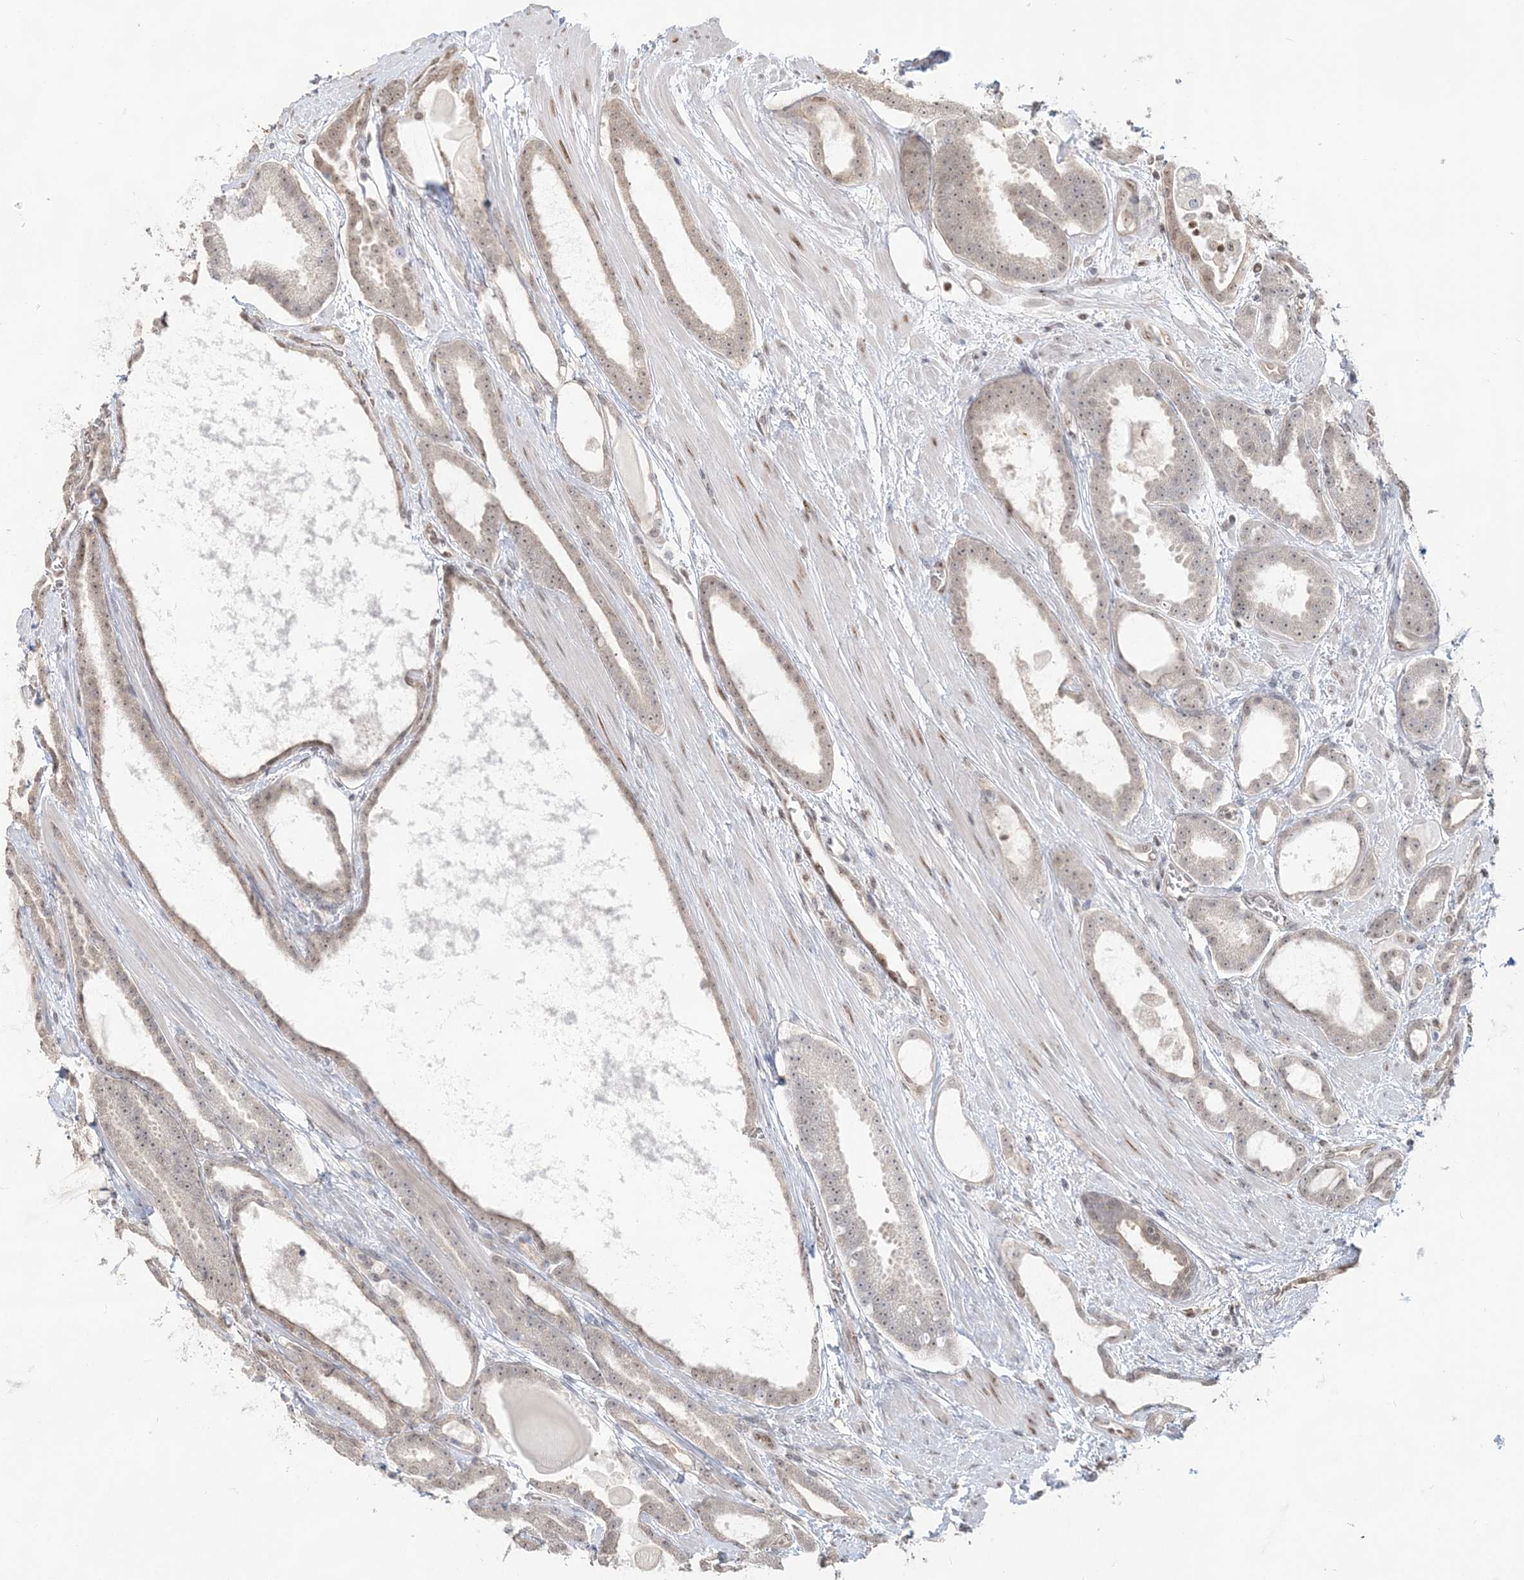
{"staining": {"intensity": "weak", "quantity": "25%-75%", "location": "nuclear"}, "tissue": "prostate cancer", "cell_type": "Tumor cells", "image_type": "cancer", "snomed": [{"axis": "morphology", "description": "Adenocarcinoma, High grade"}, {"axis": "topography", "description": "Prostate"}], "caption": "Immunohistochemical staining of prostate high-grade adenocarcinoma demonstrates low levels of weak nuclear expression in approximately 25%-75% of tumor cells. The protein is stained brown, and the nuclei are stained in blue (DAB (3,3'-diaminobenzidine) IHC with brightfield microscopy, high magnification).", "gene": "SUMO2", "patient": {"sex": "male", "age": 60}}